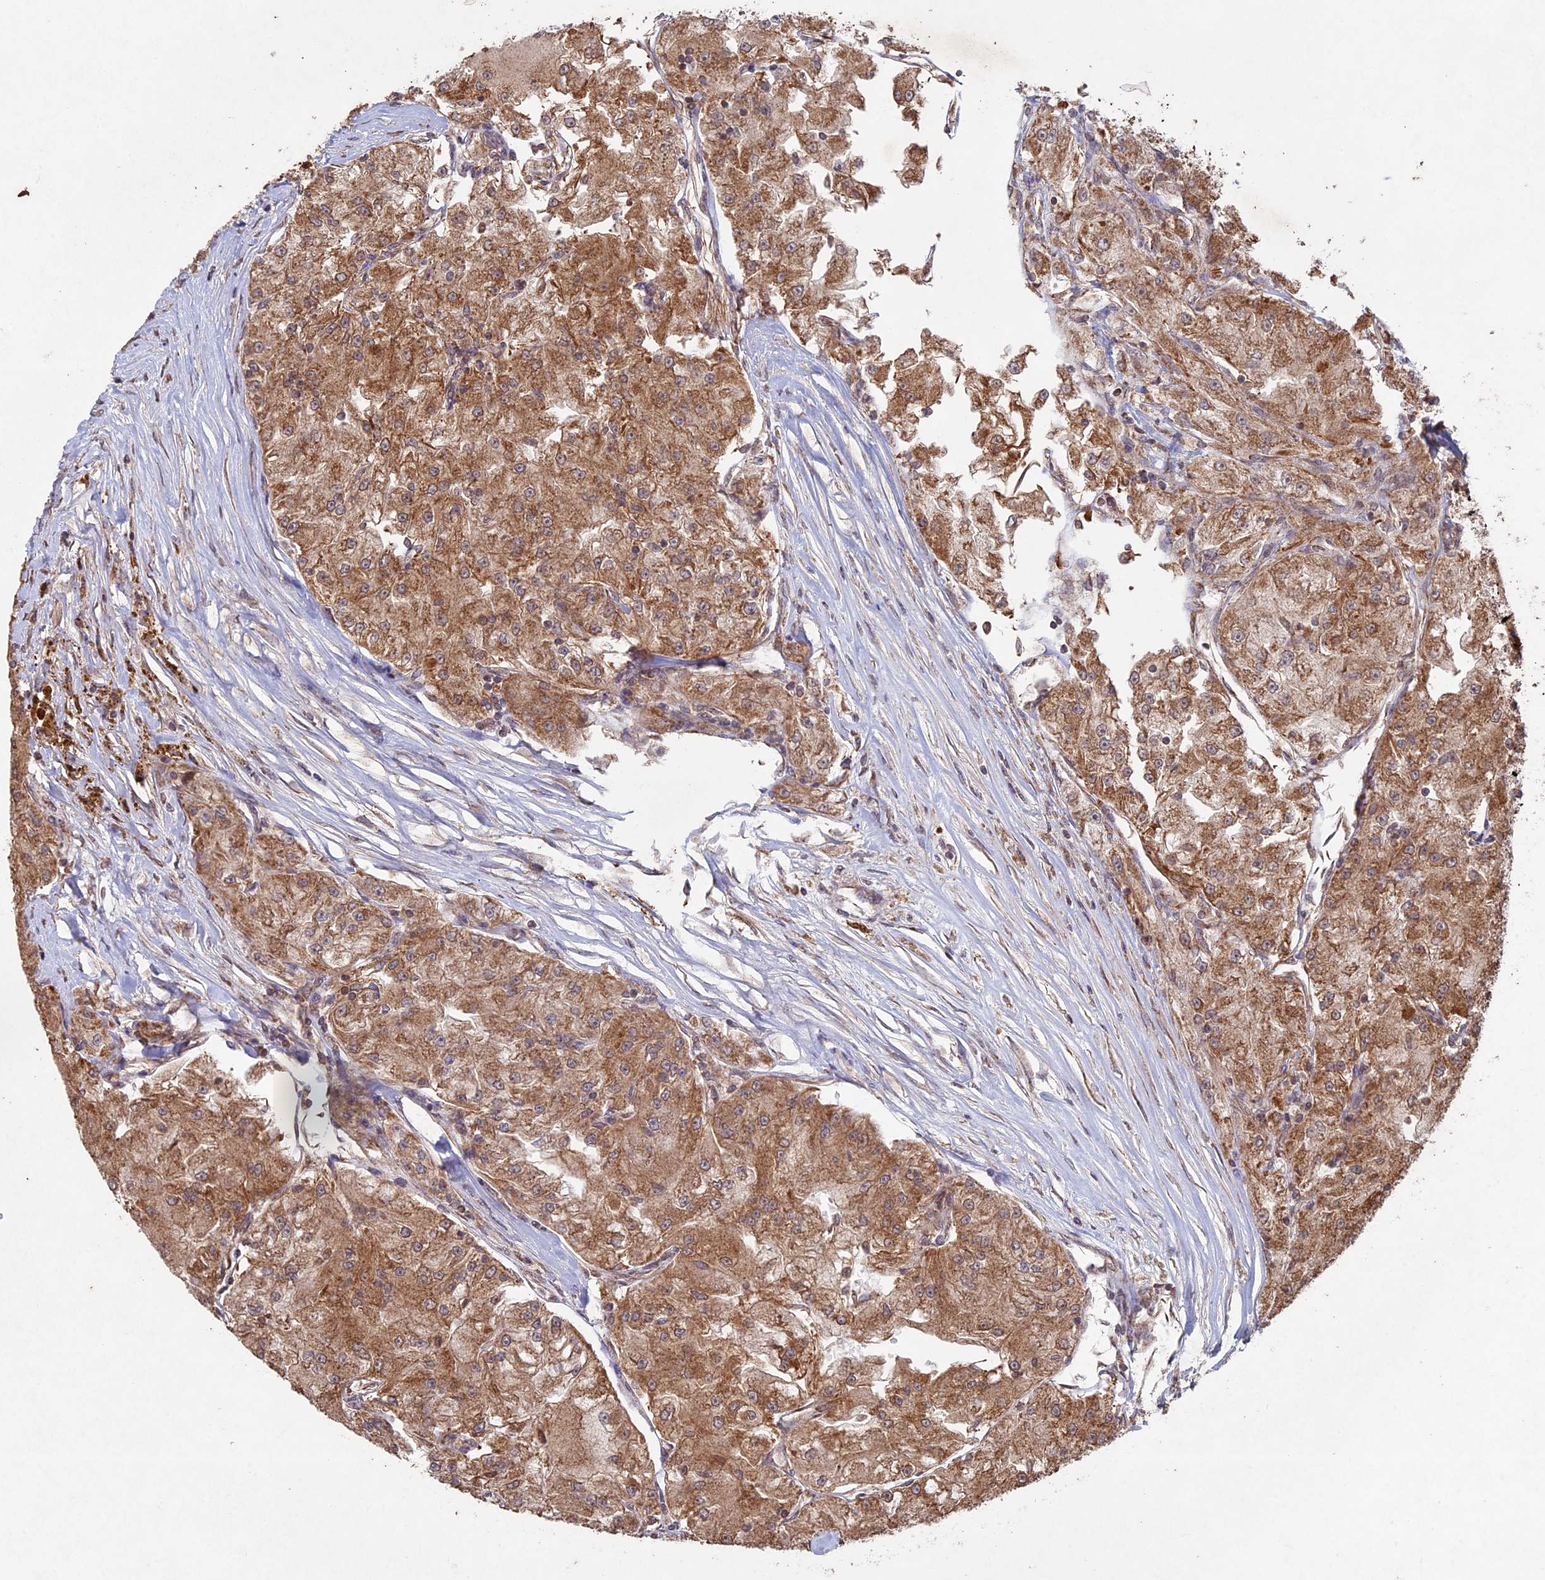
{"staining": {"intensity": "moderate", "quantity": ">75%", "location": "cytoplasmic/membranous"}, "tissue": "renal cancer", "cell_type": "Tumor cells", "image_type": "cancer", "snomed": [{"axis": "morphology", "description": "Adenocarcinoma, NOS"}, {"axis": "topography", "description": "Kidney"}], "caption": "Human adenocarcinoma (renal) stained with a brown dye reveals moderate cytoplasmic/membranous positive expression in about >75% of tumor cells.", "gene": "RCCD1", "patient": {"sex": "female", "age": 72}}